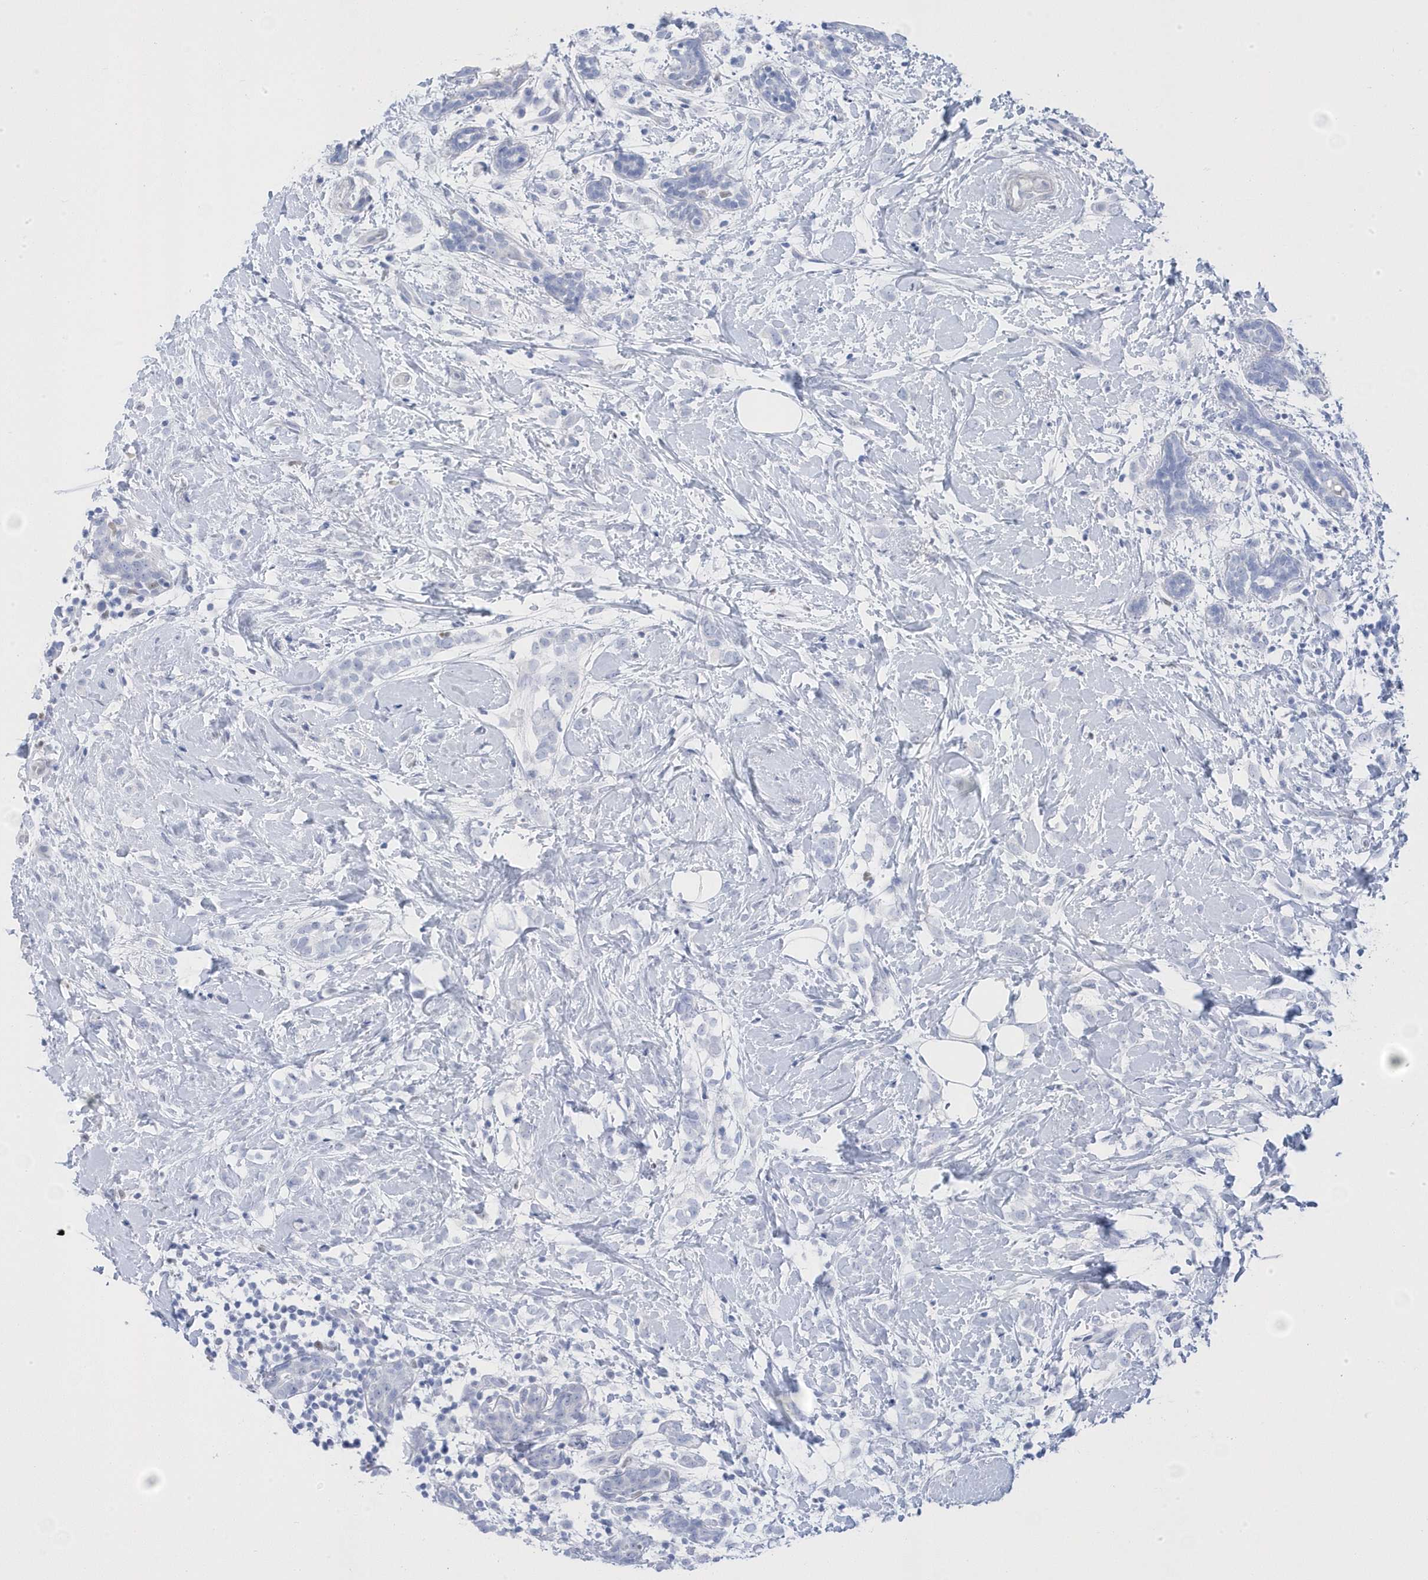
{"staining": {"intensity": "negative", "quantity": "none", "location": "none"}, "tissue": "breast cancer", "cell_type": "Tumor cells", "image_type": "cancer", "snomed": [{"axis": "morphology", "description": "Normal tissue, NOS"}, {"axis": "morphology", "description": "Lobular carcinoma"}, {"axis": "topography", "description": "Breast"}], "caption": "The histopathology image exhibits no staining of tumor cells in lobular carcinoma (breast).", "gene": "GTPBP6", "patient": {"sex": "female", "age": 47}}